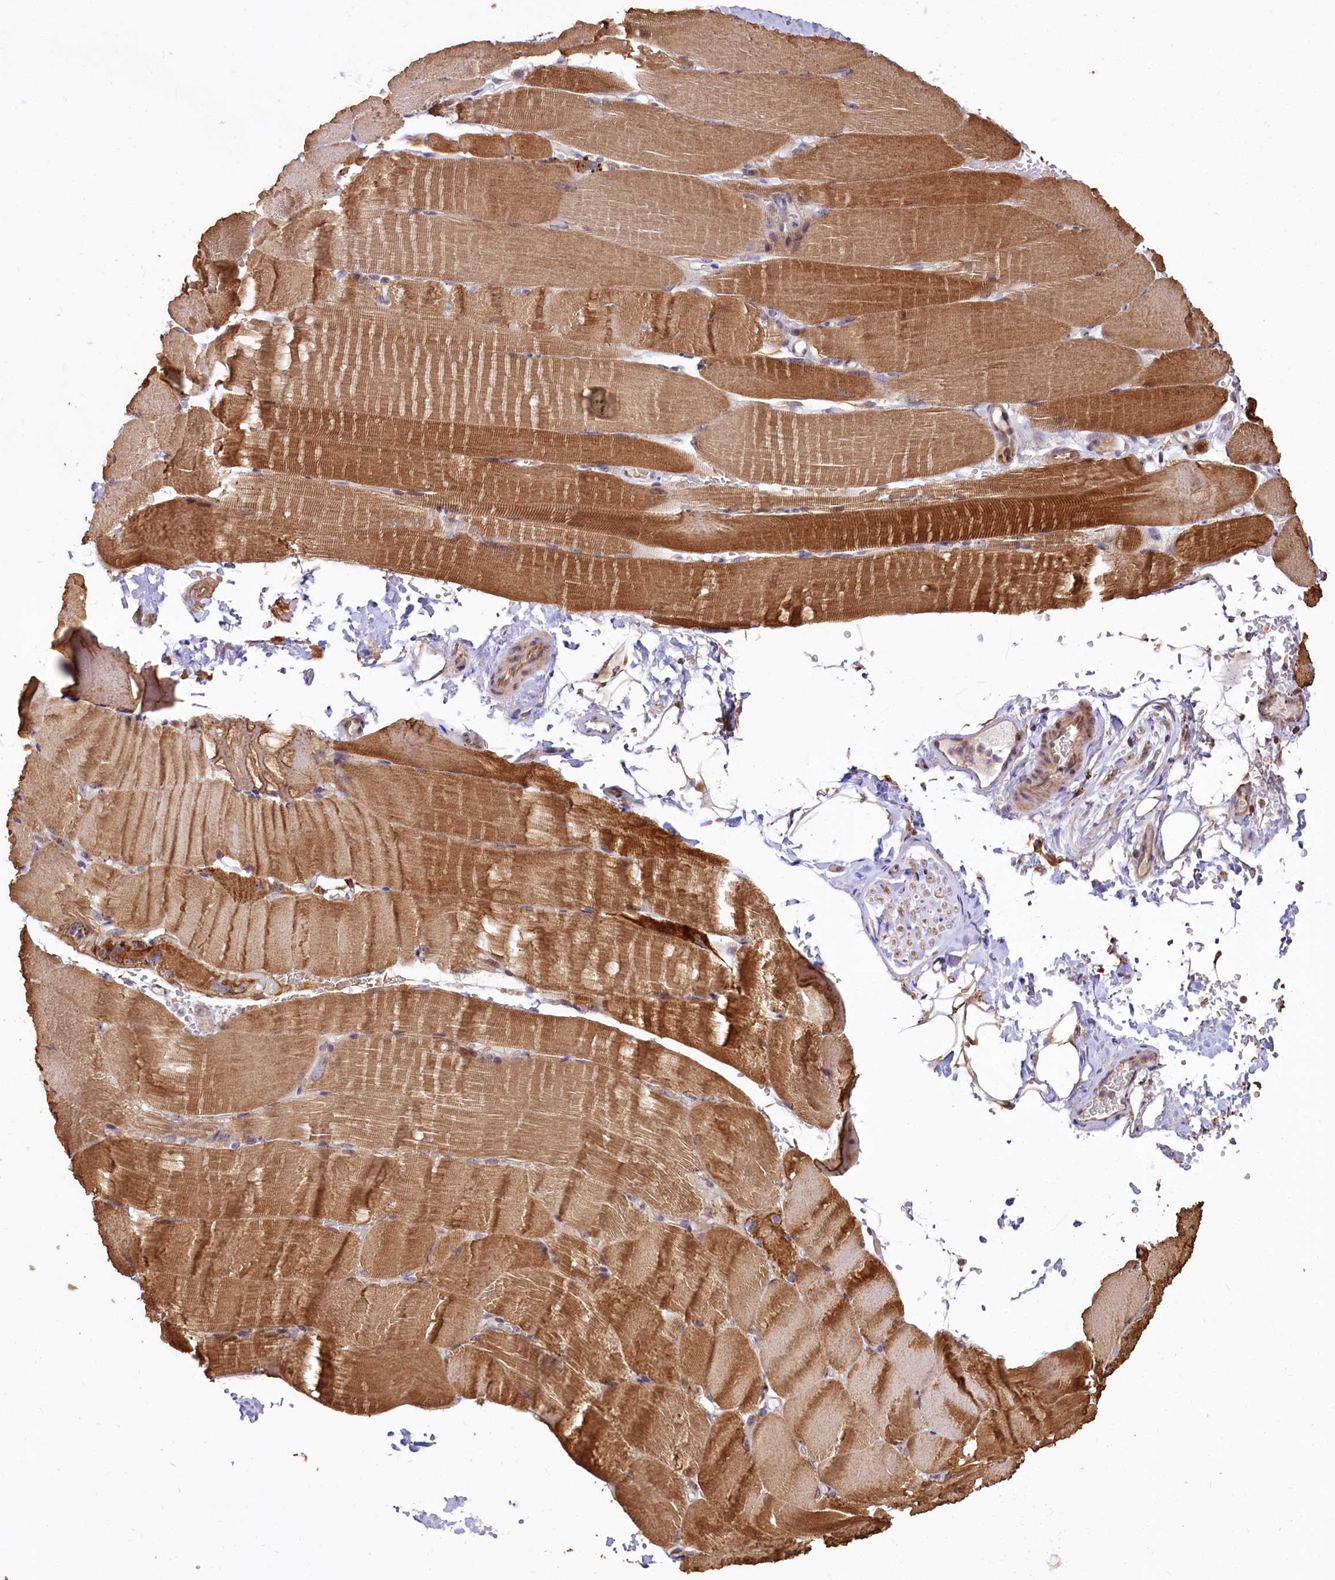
{"staining": {"intensity": "moderate", "quantity": ">75%", "location": "cytoplasmic/membranous"}, "tissue": "skeletal muscle", "cell_type": "Myocytes", "image_type": "normal", "snomed": [{"axis": "morphology", "description": "Normal tissue, NOS"}, {"axis": "topography", "description": "Skeletal muscle"}, {"axis": "topography", "description": "Parathyroid gland"}], "caption": "DAB immunohistochemical staining of normal skeletal muscle reveals moderate cytoplasmic/membranous protein positivity in approximately >75% of myocytes.", "gene": "ST7", "patient": {"sex": "female", "age": 37}}